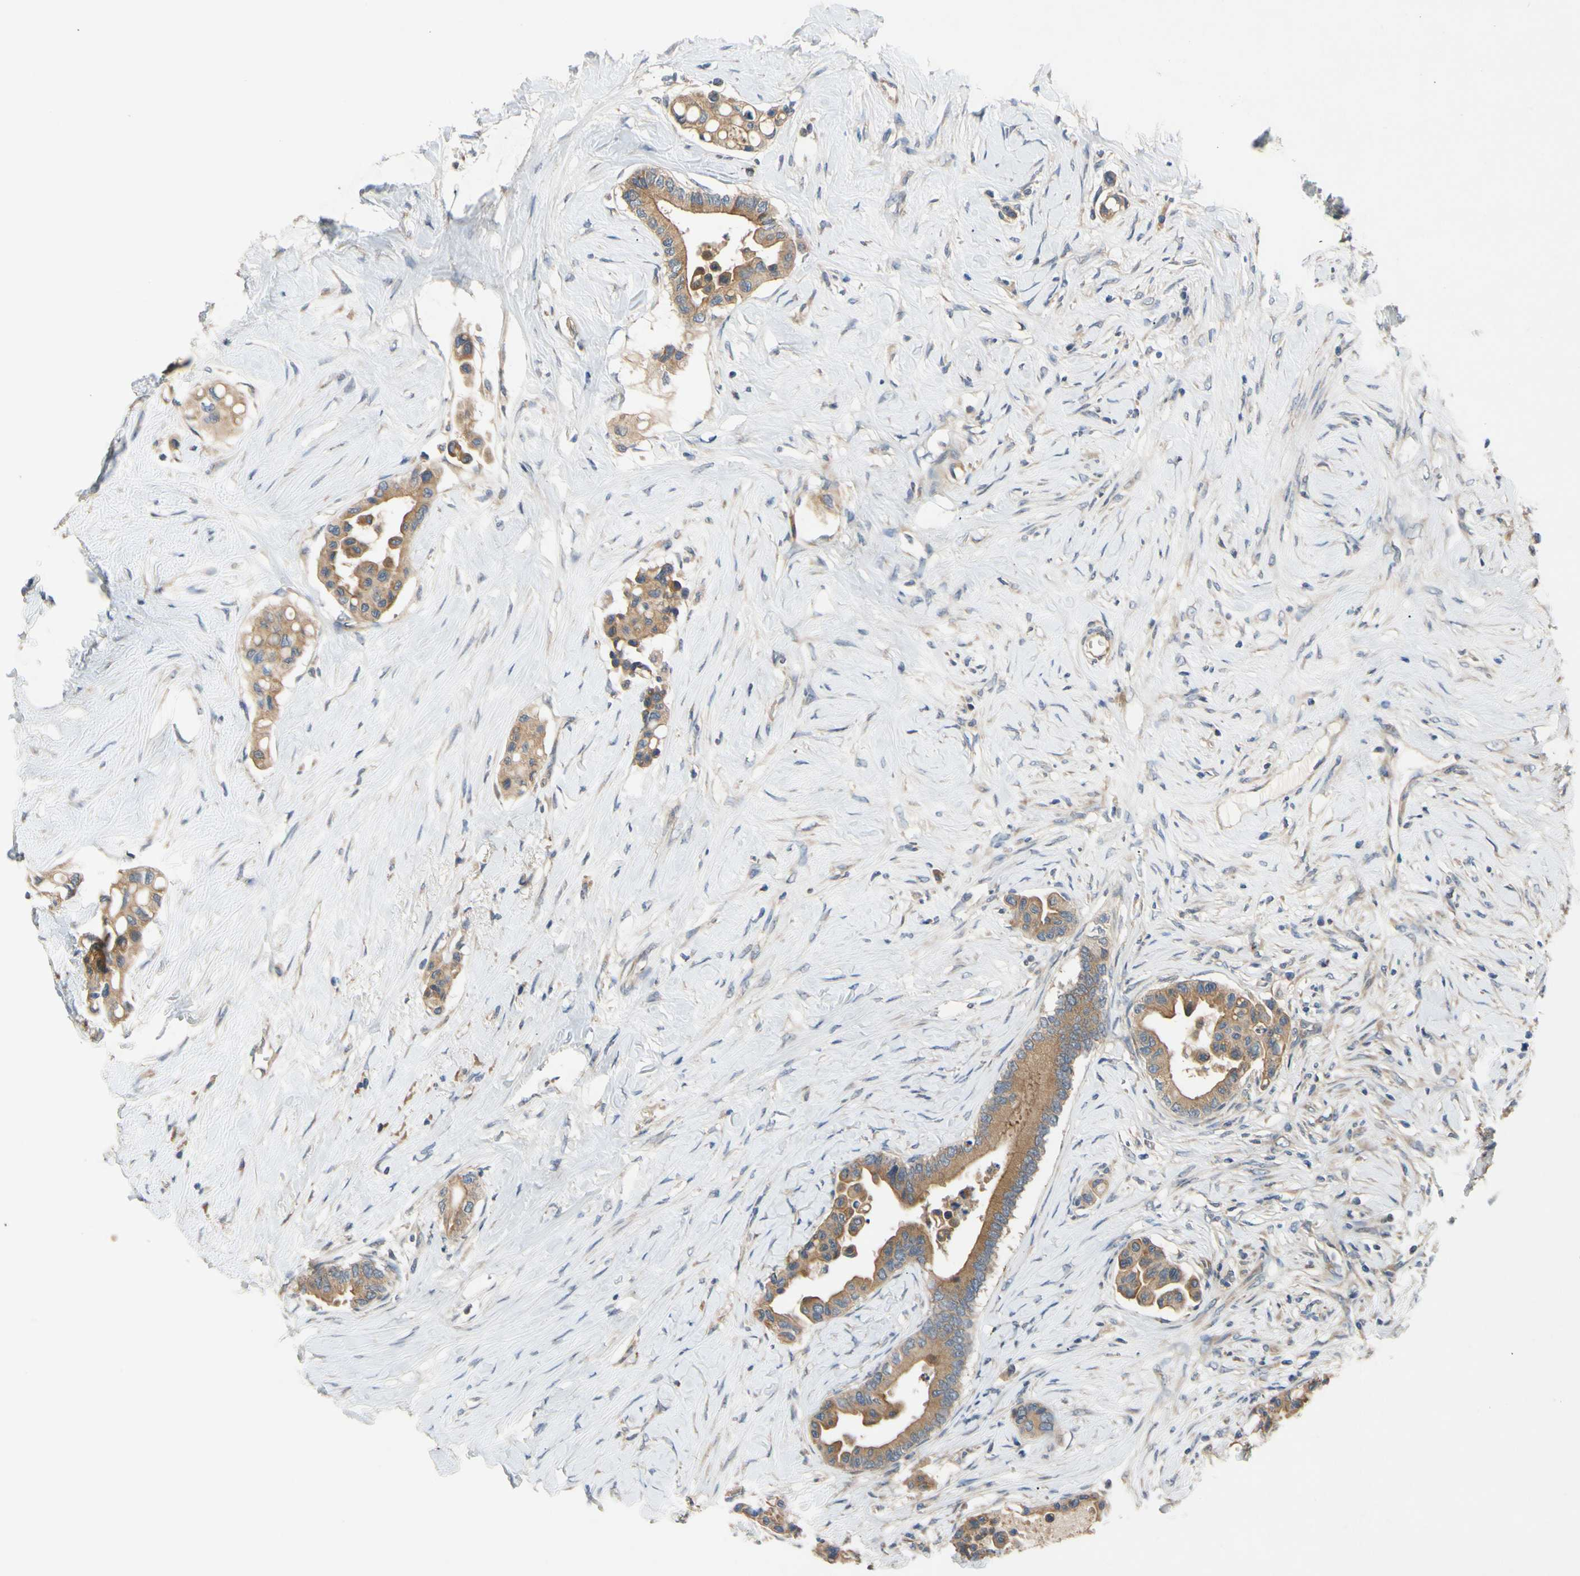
{"staining": {"intensity": "moderate", "quantity": ">75%", "location": "cytoplasmic/membranous"}, "tissue": "colorectal cancer", "cell_type": "Tumor cells", "image_type": "cancer", "snomed": [{"axis": "morphology", "description": "Normal tissue, NOS"}, {"axis": "morphology", "description": "Adenocarcinoma, NOS"}, {"axis": "topography", "description": "Colon"}], "caption": "An image showing moderate cytoplasmic/membranous positivity in about >75% of tumor cells in adenocarcinoma (colorectal), as visualized by brown immunohistochemical staining.", "gene": "MBTPS2", "patient": {"sex": "male", "age": 82}}